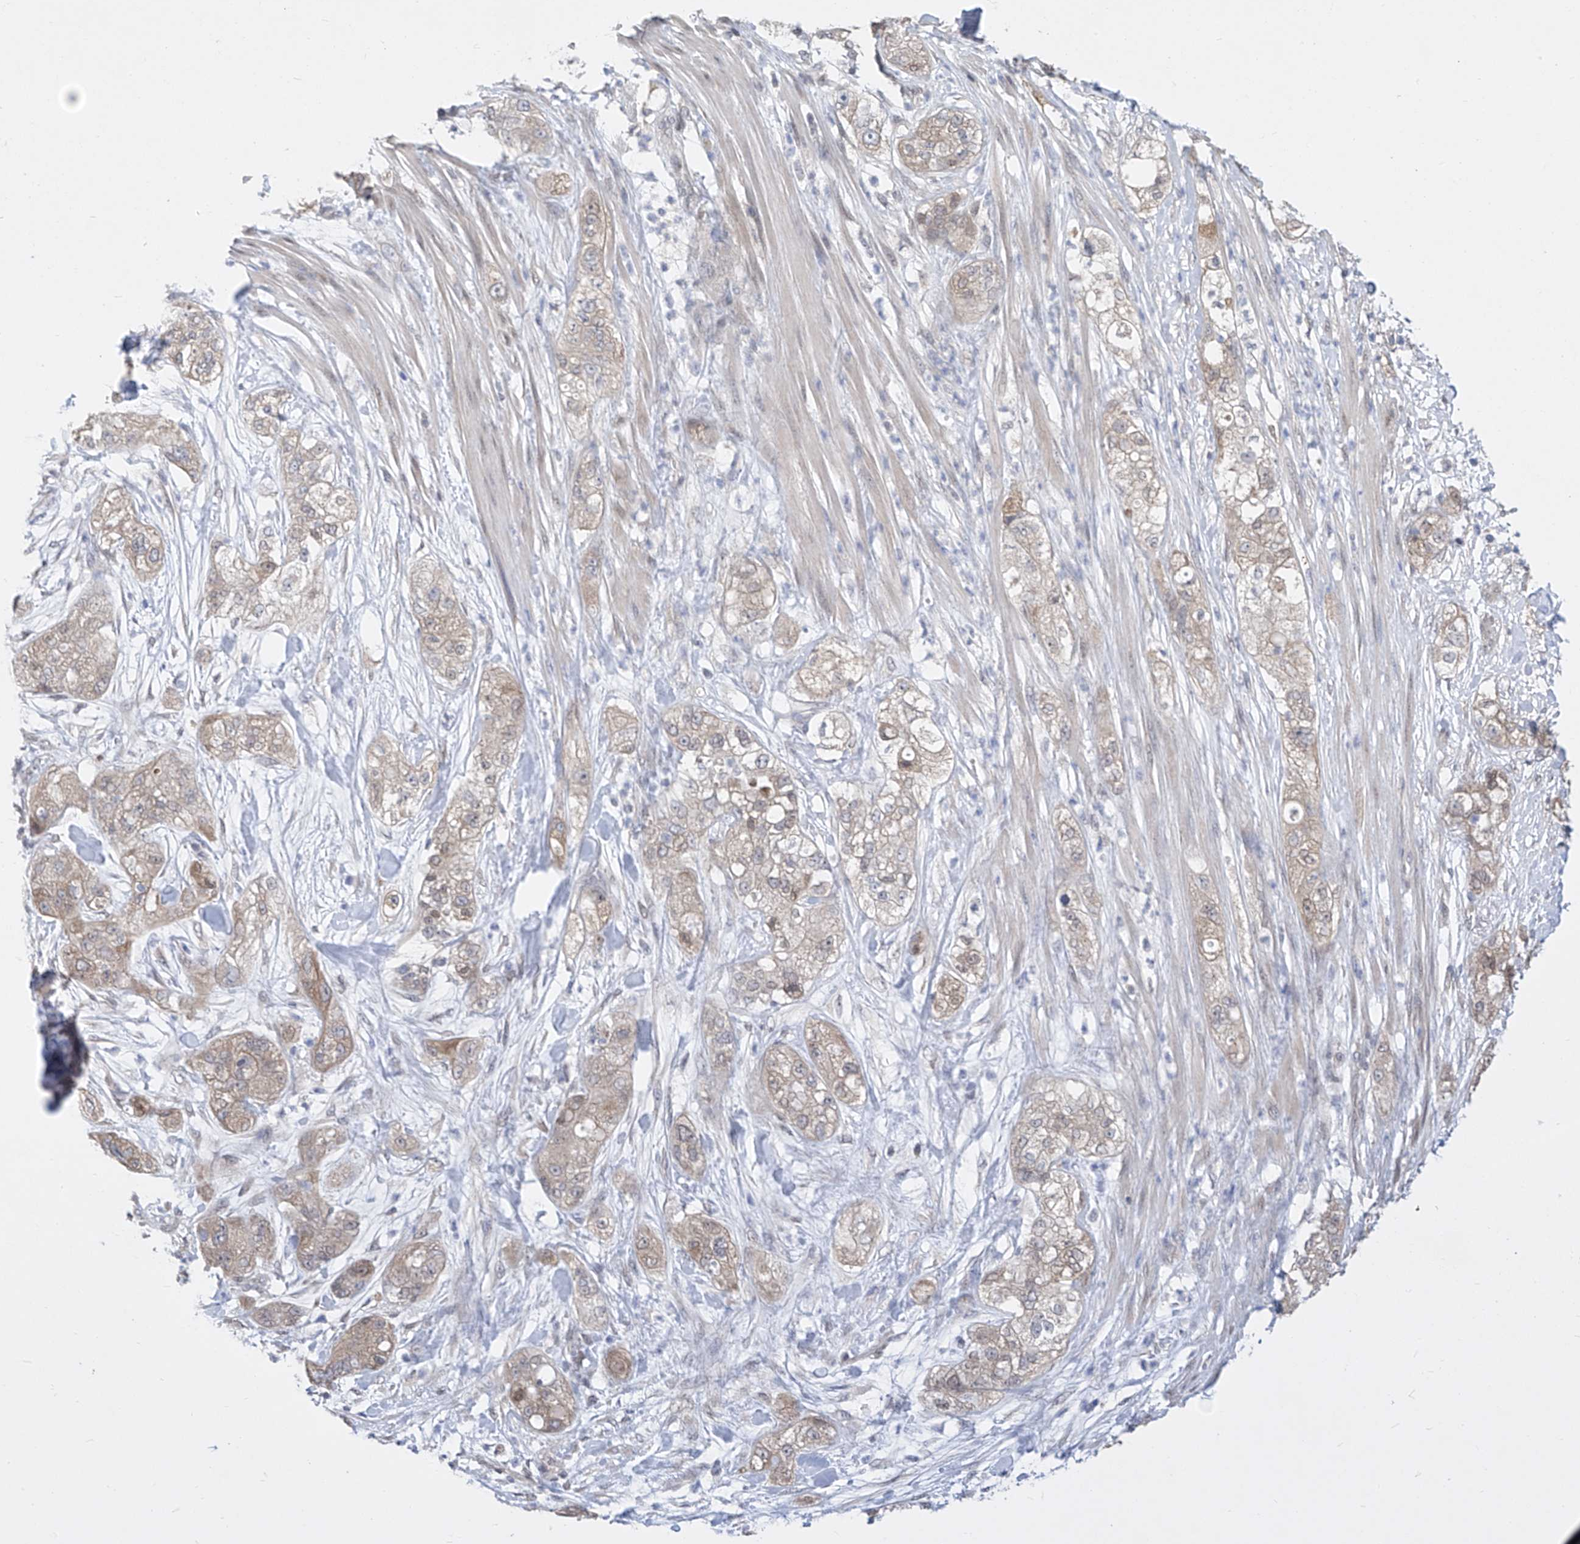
{"staining": {"intensity": "moderate", "quantity": "25%-75%", "location": "cytoplasmic/membranous"}, "tissue": "pancreatic cancer", "cell_type": "Tumor cells", "image_type": "cancer", "snomed": [{"axis": "morphology", "description": "Adenocarcinoma, NOS"}, {"axis": "topography", "description": "Pancreas"}], "caption": "The micrograph exhibits staining of adenocarcinoma (pancreatic), revealing moderate cytoplasmic/membranous protein expression (brown color) within tumor cells.", "gene": "CETN2", "patient": {"sex": "female", "age": 78}}